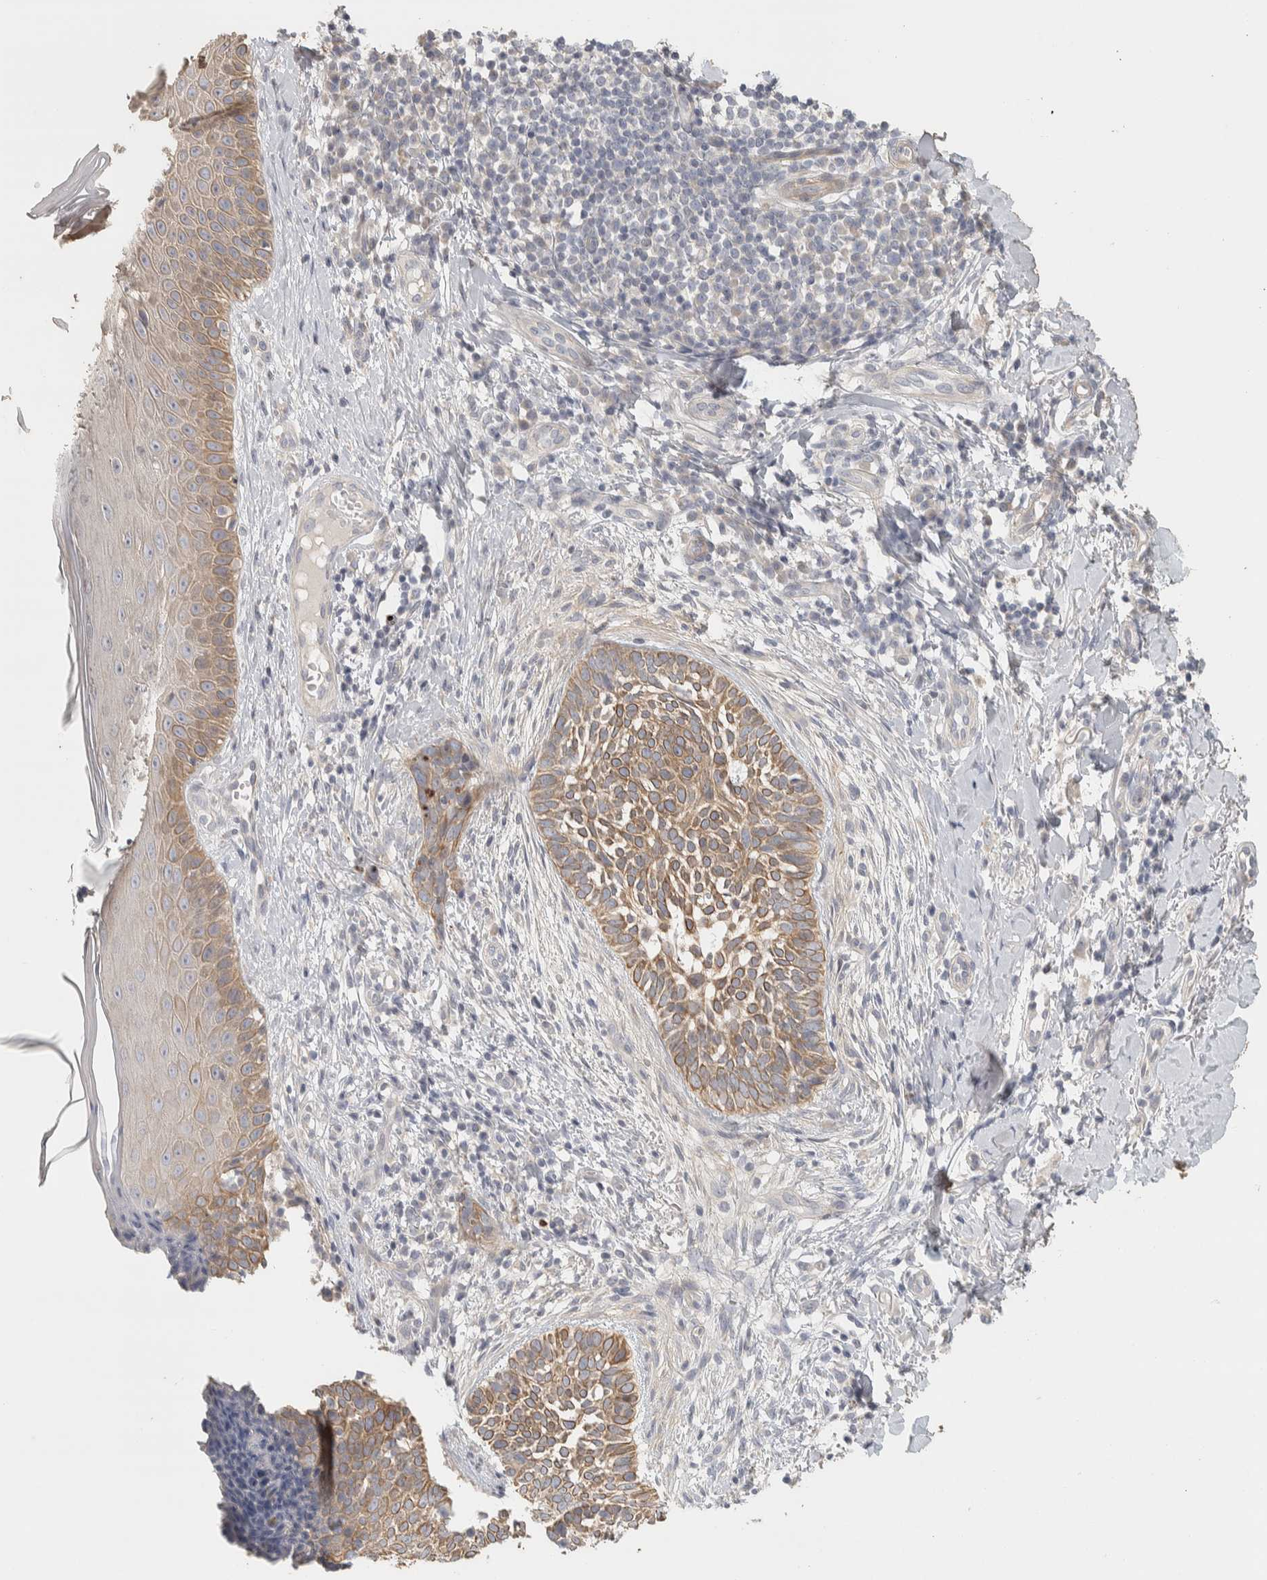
{"staining": {"intensity": "moderate", "quantity": ">75%", "location": "cytoplasmic/membranous"}, "tissue": "skin cancer", "cell_type": "Tumor cells", "image_type": "cancer", "snomed": [{"axis": "morphology", "description": "Normal tissue, NOS"}, {"axis": "morphology", "description": "Basal cell carcinoma"}, {"axis": "topography", "description": "Skin"}], "caption": "The photomicrograph exhibits staining of basal cell carcinoma (skin), revealing moderate cytoplasmic/membranous protein staining (brown color) within tumor cells.", "gene": "DCXR", "patient": {"sex": "male", "age": 67}}